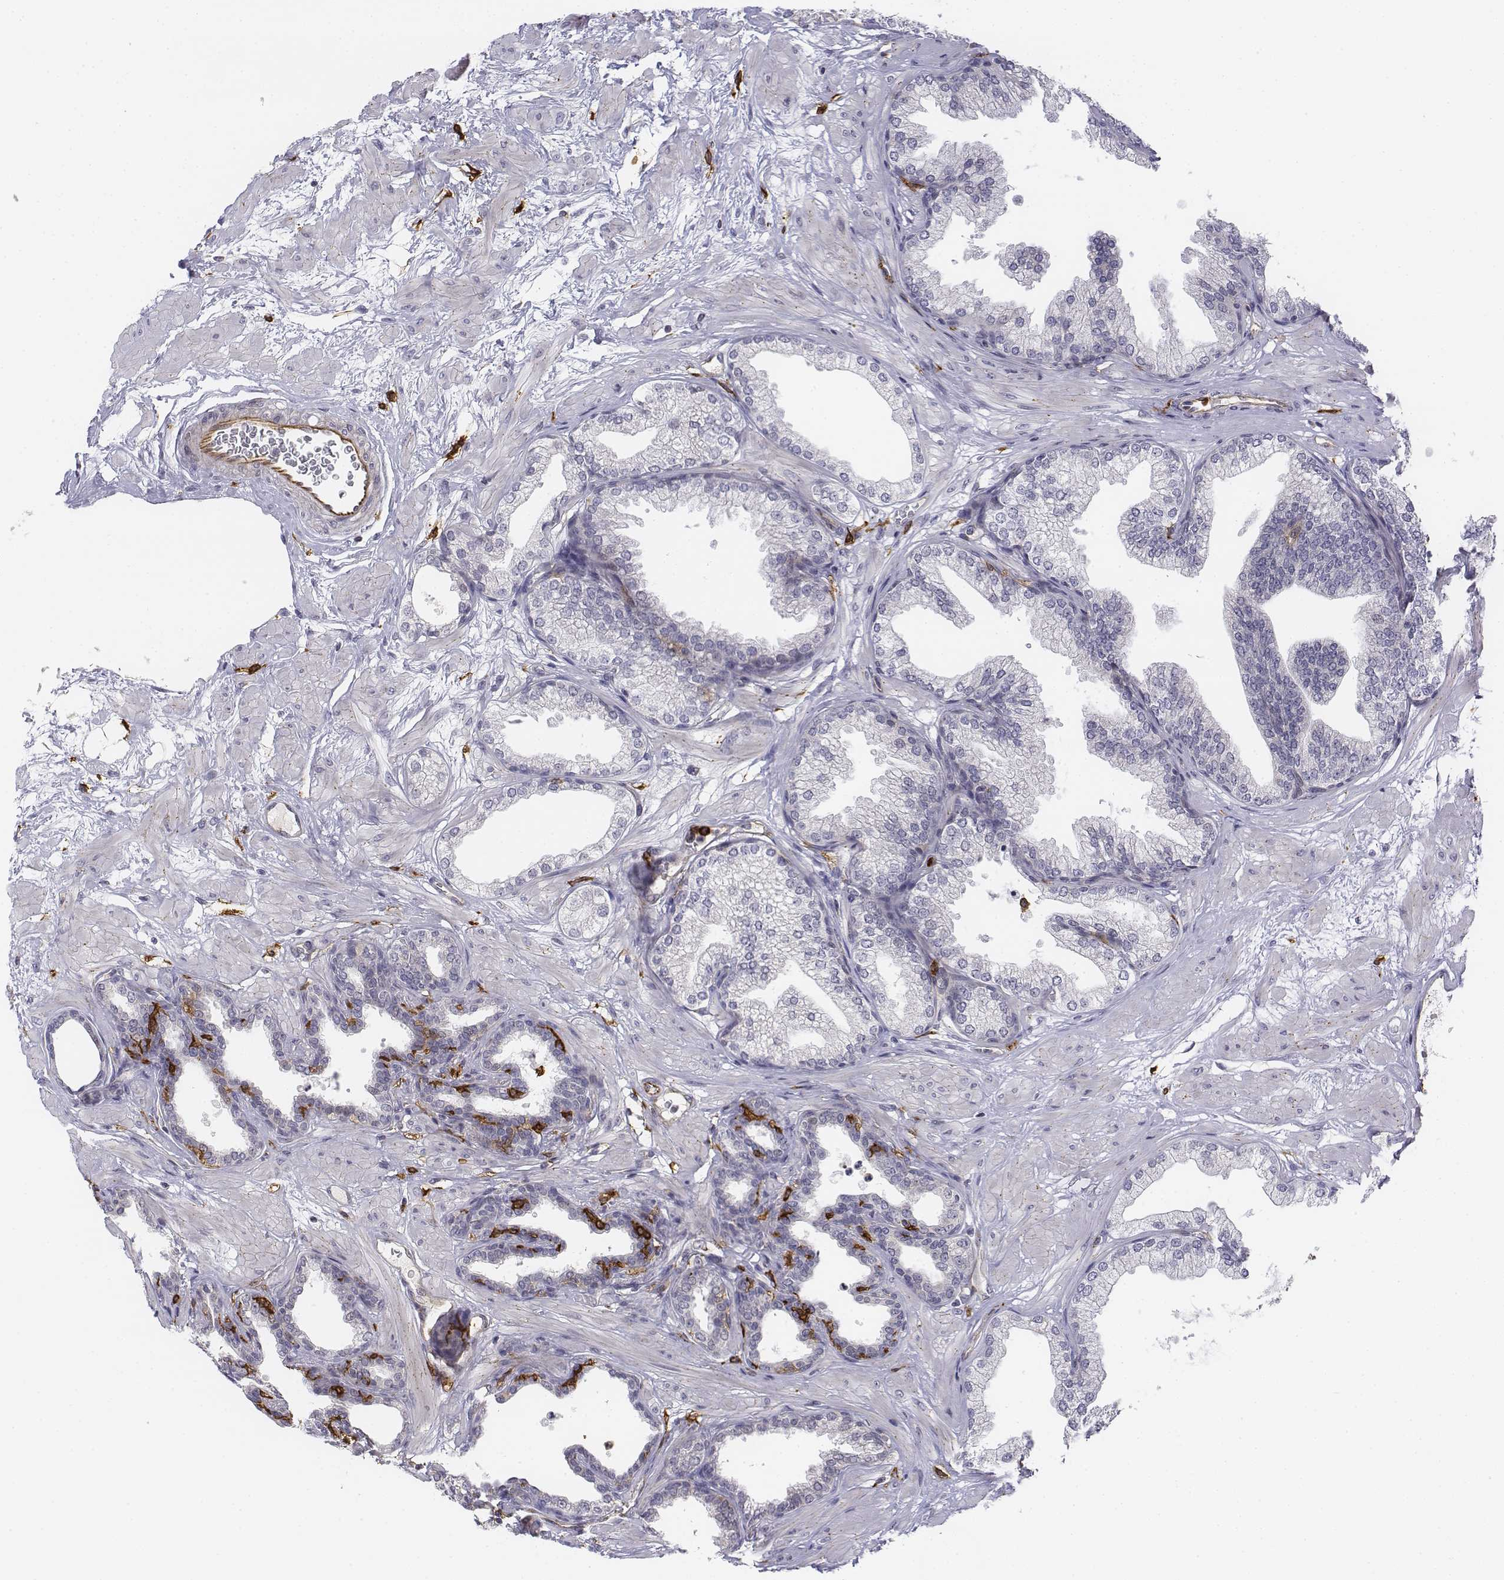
{"staining": {"intensity": "negative", "quantity": "none", "location": "none"}, "tissue": "prostate", "cell_type": "Glandular cells", "image_type": "normal", "snomed": [{"axis": "morphology", "description": "Normal tissue, NOS"}, {"axis": "topography", "description": "Prostate"}], "caption": "Glandular cells are negative for brown protein staining in benign prostate. The staining is performed using DAB brown chromogen with nuclei counter-stained in using hematoxylin.", "gene": "CD14", "patient": {"sex": "male", "age": 37}}